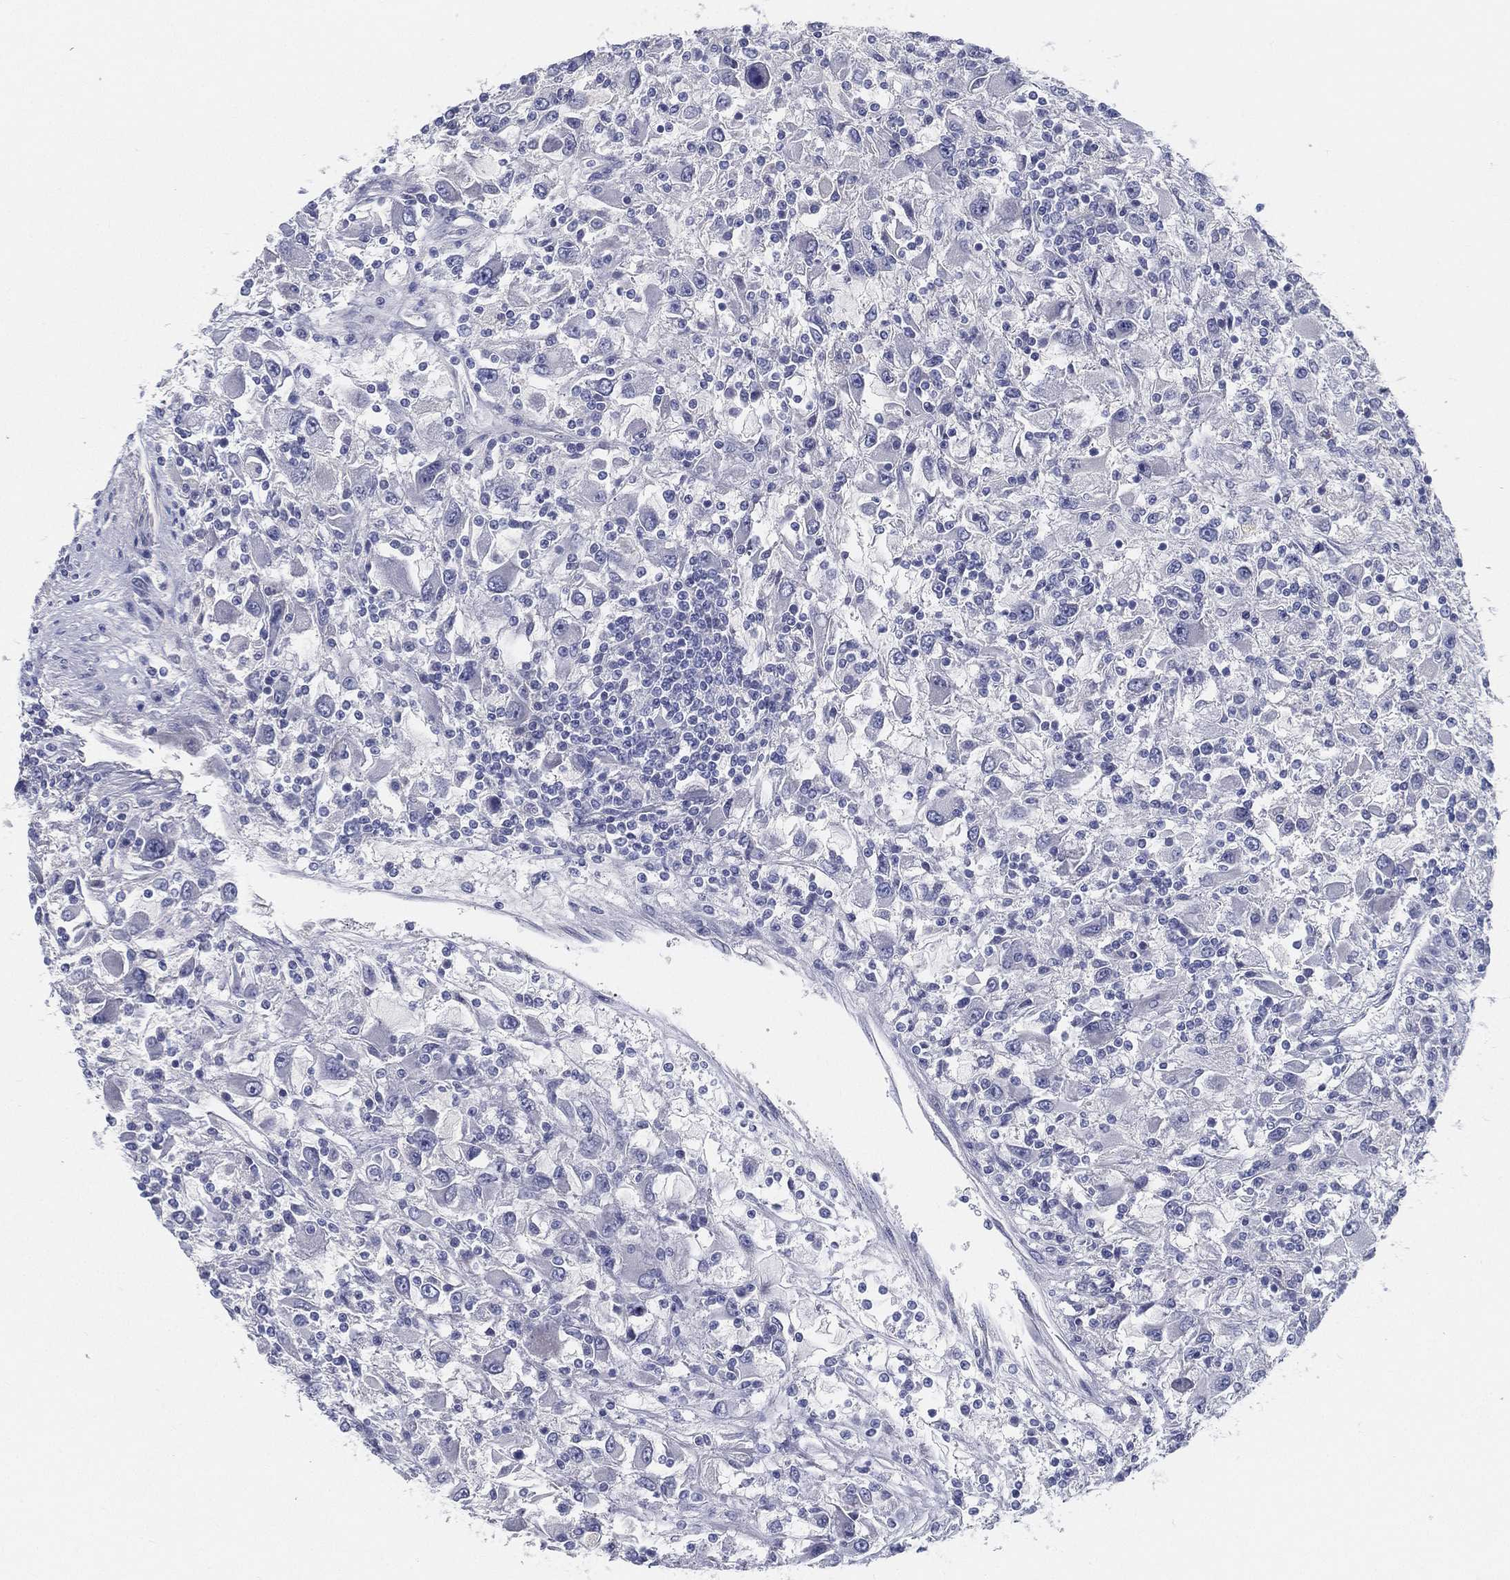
{"staining": {"intensity": "negative", "quantity": "none", "location": "none"}, "tissue": "renal cancer", "cell_type": "Tumor cells", "image_type": "cancer", "snomed": [{"axis": "morphology", "description": "Adenocarcinoma, NOS"}, {"axis": "topography", "description": "Kidney"}], "caption": "High magnification brightfield microscopy of adenocarcinoma (renal) stained with DAB (3,3'-diaminobenzidine) (brown) and counterstained with hematoxylin (blue): tumor cells show no significant positivity.", "gene": "STS", "patient": {"sex": "female", "age": 67}}